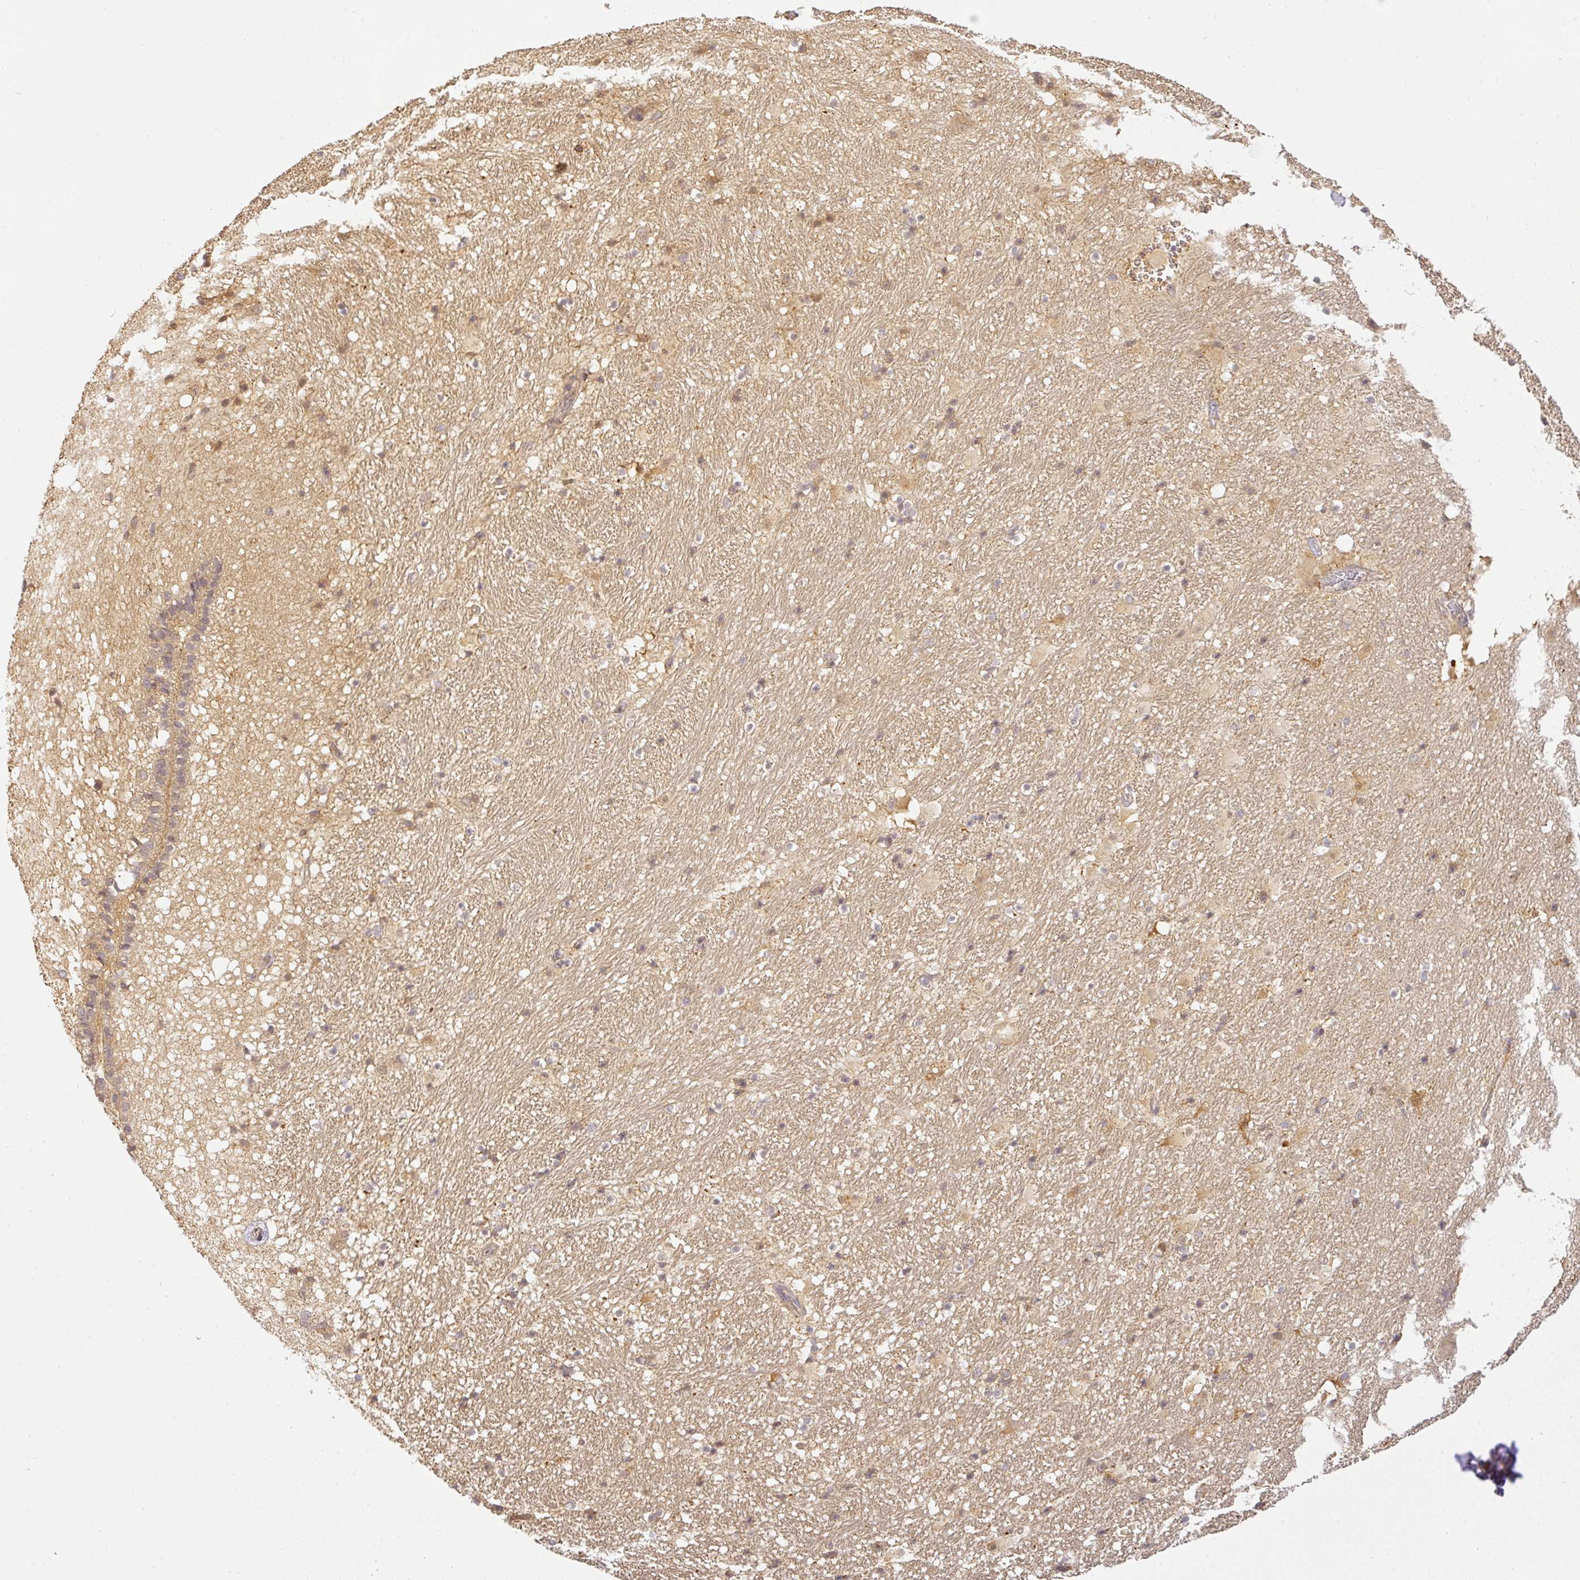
{"staining": {"intensity": "weak", "quantity": ">75%", "location": "cytoplasmic/membranous"}, "tissue": "cerebral cortex", "cell_type": "Endothelial cells", "image_type": "normal", "snomed": [{"axis": "morphology", "description": "Normal tissue, NOS"}, {"axis": "topography", "description": "Cerebral cortex"}], "caption": "The micrograph shows a brown stain indicating the presence of a protein in the cytoplasmic/membranous of endothelial cells in cerebral cortex. The protein is stained brown, and the nuclei are stained in blue (DAB (3,3'-diaminobenzidine) IHC with brightfield microscopy, high magnification).", "gene": "TCL1B", "patient": {"sex": "male", "age": 37}}